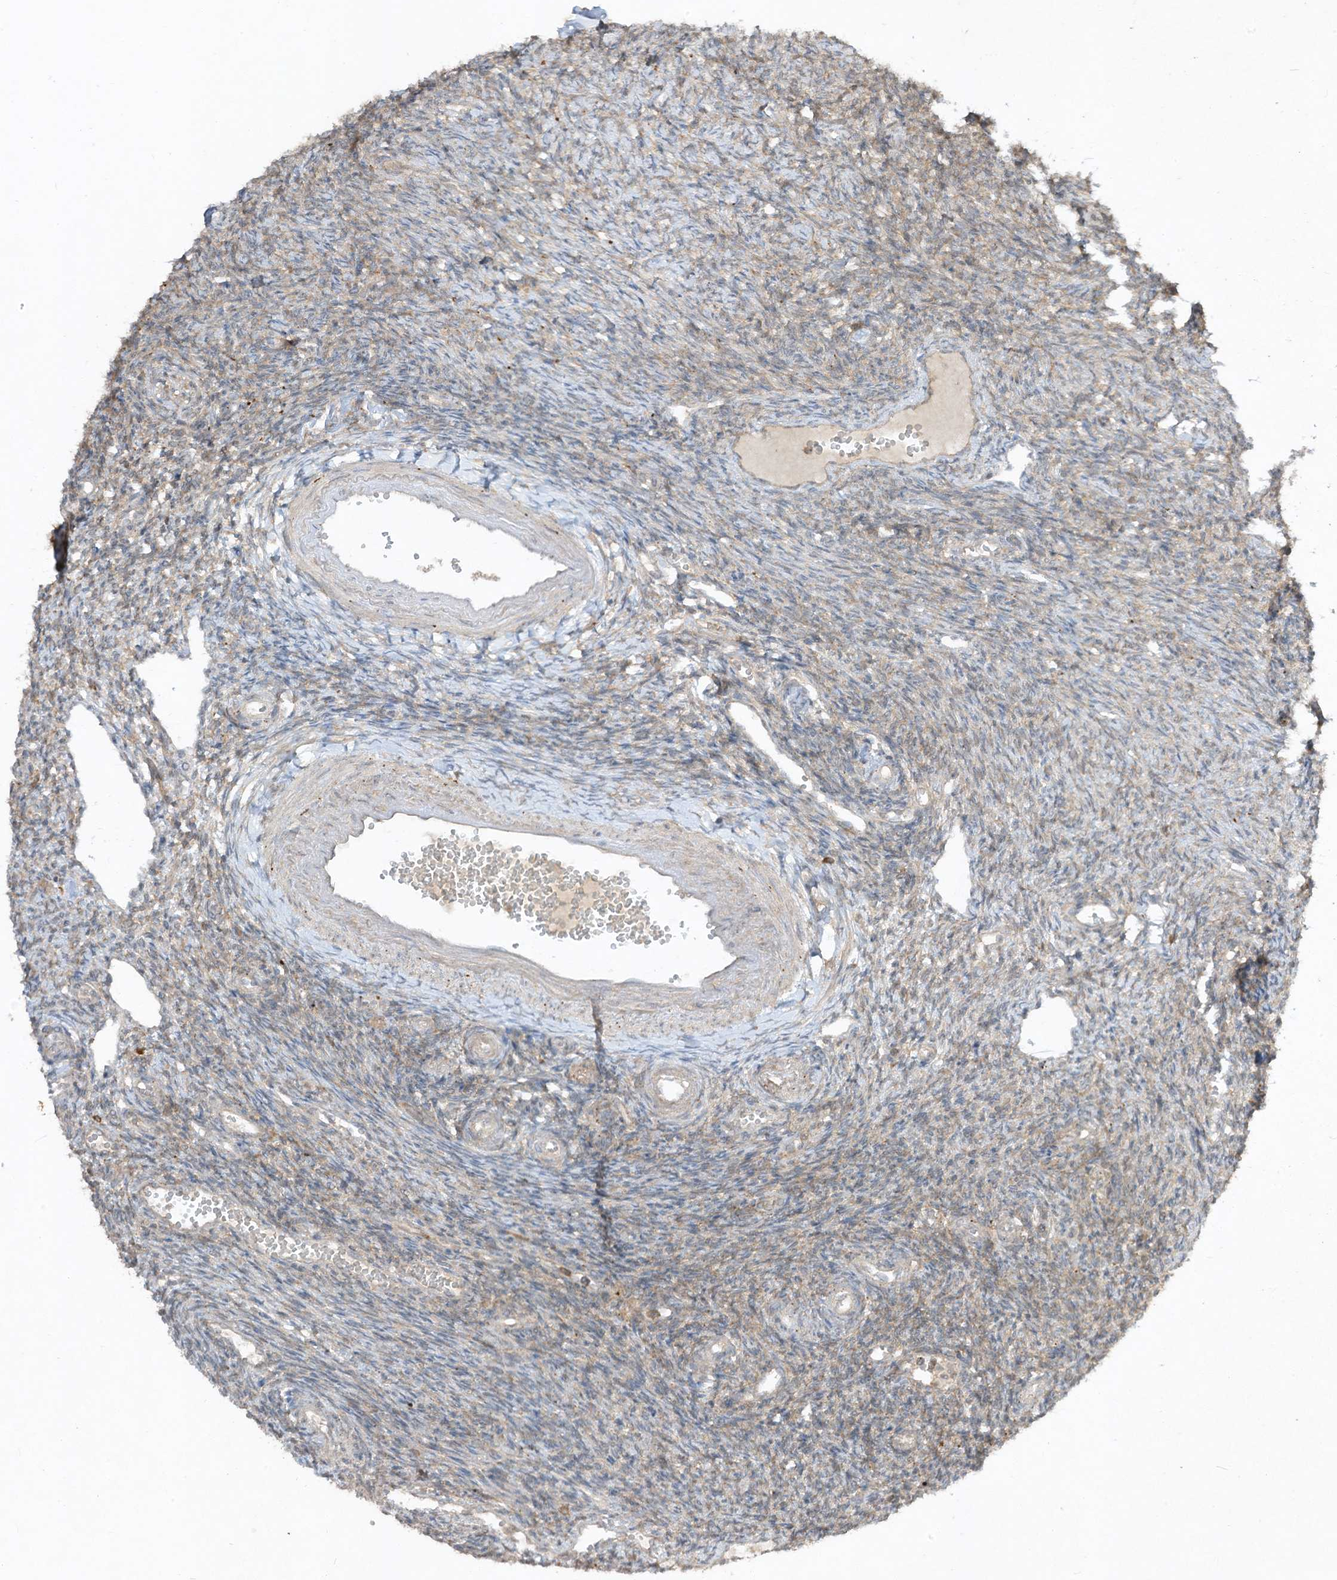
{"staining": {"intensity": "strong", "quantity": ">75%", "location": "cytoplasmic/membranous"}, "tissue": "ovary", "cell_type": "Follicle cells", "image_type": "normal", "snomed": [{"axis": "morphology", "description": "Normal tissue, NOS"}, {"axis": "morphology", "description": "Cyst, NOS"}, {"axis": "topography", "description": "Ovary"}], "caption": "About >75% of follicle cells in unremarkable human ovary show strong cytoplasmic/membranous protein staining as visualized by brown immunohistochemical staining.", "gene": "LDAH", "patient": {"sex": "female", "age": 33}}